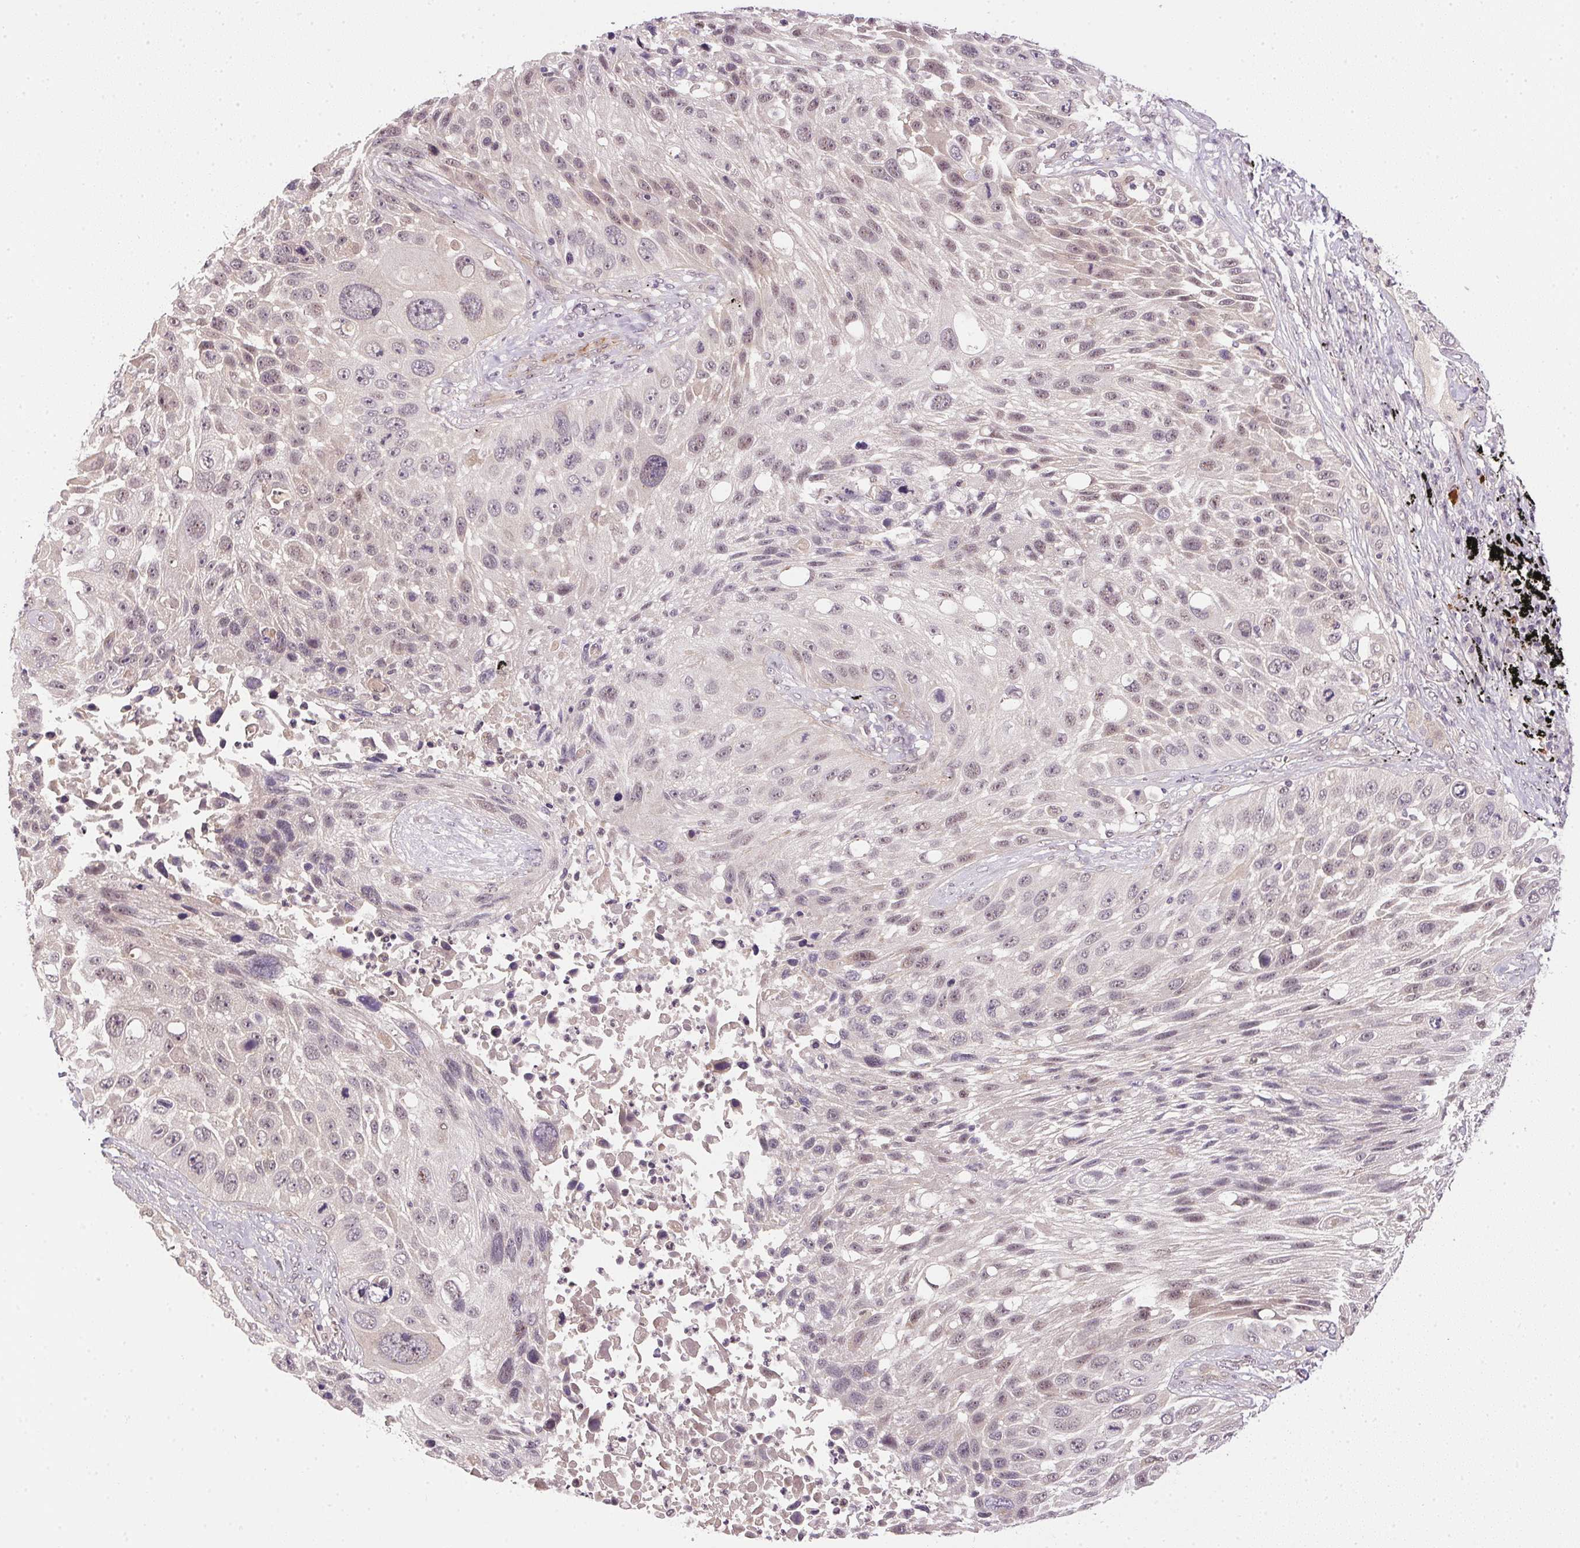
{"staining": {"intensity": "weak", "quantity": "<25%", "location": "nuclear"}, "tissue": "lung cancer", "cell_type": "Tumor cells", "image_type": "cancer", "snomed": [{"axis": "morphology", "description": "Normal morphology"}, {"axis": "morphology", "description": "Squamous cell carcinoma, NOS"}, {"axis": "topography", "description": "Lymph node"}, {"axis": "topography", "description": "Lung"}], "caption": "The image reveals no significant positivity in tumor cells of squamous cell carcinoma (lung).", "gene": "CFAP92", "patient": {"sex": "male", "age": 67}}